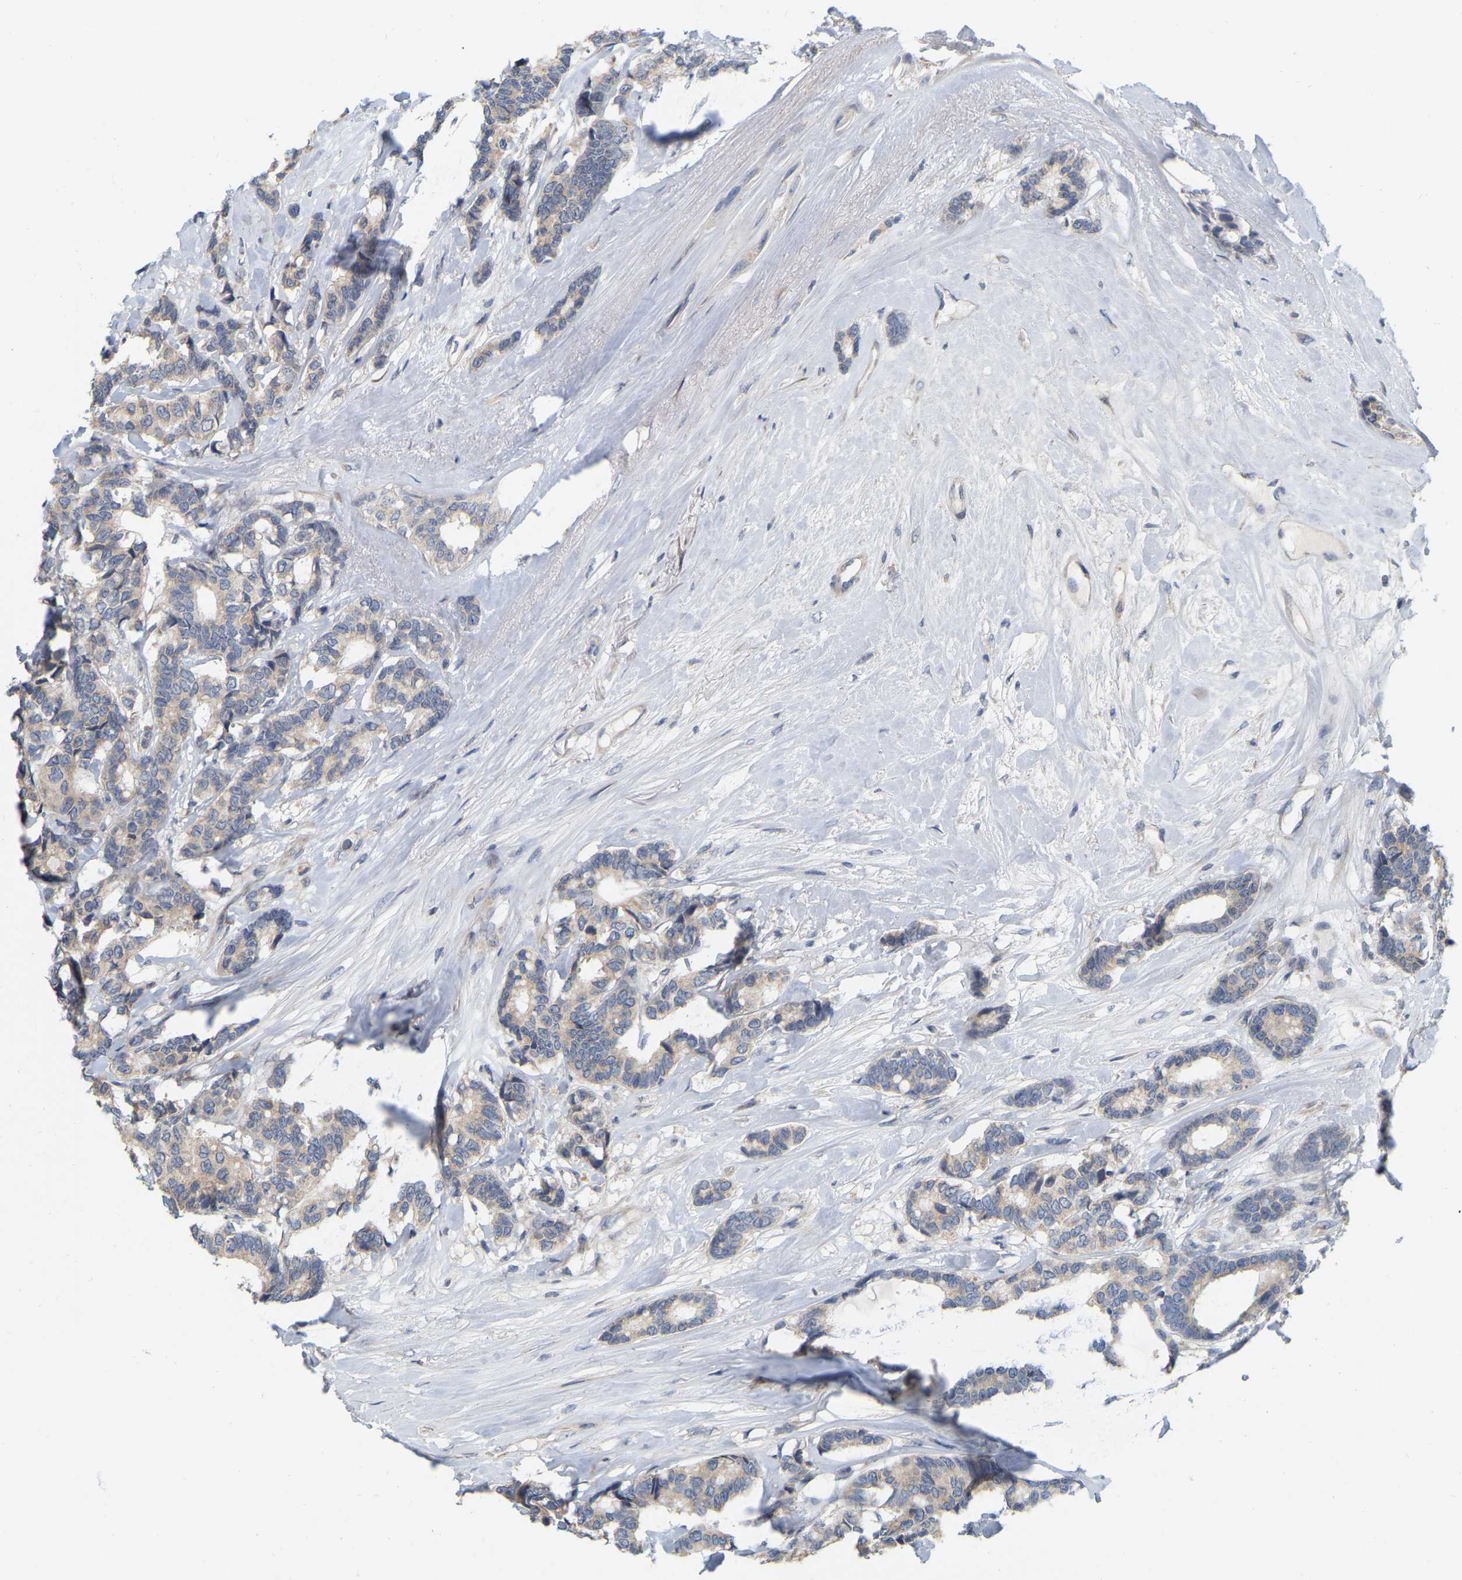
{"staining": {"intensity": "weak", "quantity": "25%-75%", "location": "cytoplasmic/membranous"}, "tissue": "breast cancer", "cell_type": "Tumor cells", "image_type": "cancer", "snomed": [{"axis": "morphology", "description": "Duct carcinoma"}, {"axis": "topography", "description": "Breast"}], "caption": "Immunohistochemical staining of human breast cancer exhibits low levels of weak cytoplasmic/membranous expression in about 25%-75% of tumor cells.", "gene": "SSH1", "patient": {"sex": "female", "age": 87}}